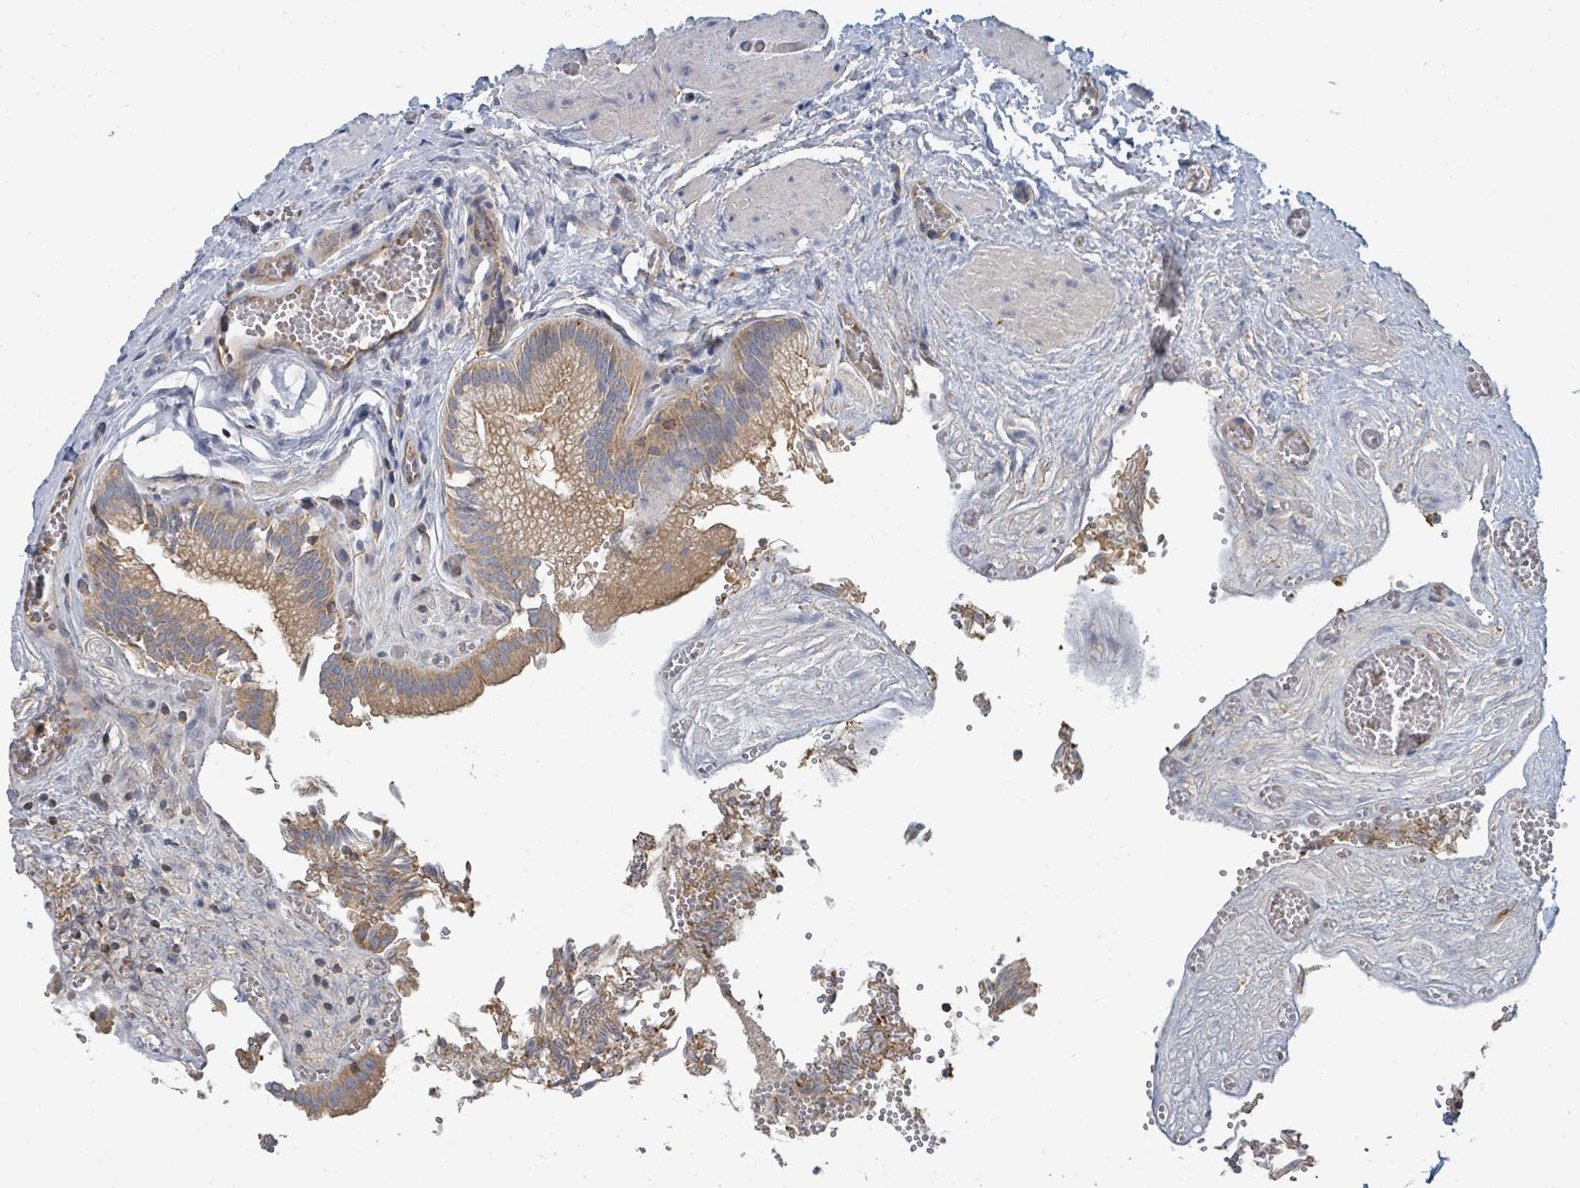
{"staining": {"intensity": "moderate", "quantity": ">75%", "location": "cytoplasmic/membranous"}, "tissue": "gallbladder", "cell_type": "Glandular cells", "image_type": "normal", "snomed": [{"axis": "morphology", "description": "Normal tissue, NOS"}, {"axis": "topography", "description": "Gallbladder"}, {"axis": "topography", "description": "Peripheral nerve tissue"}], "caption": "A brown stain shows moderate cytoplasmic/membranous expression of a protein in glandular cells of normal gallbladder.", "gene": "BOLA2B", "patient": {"sex": "male", "age": 17}}